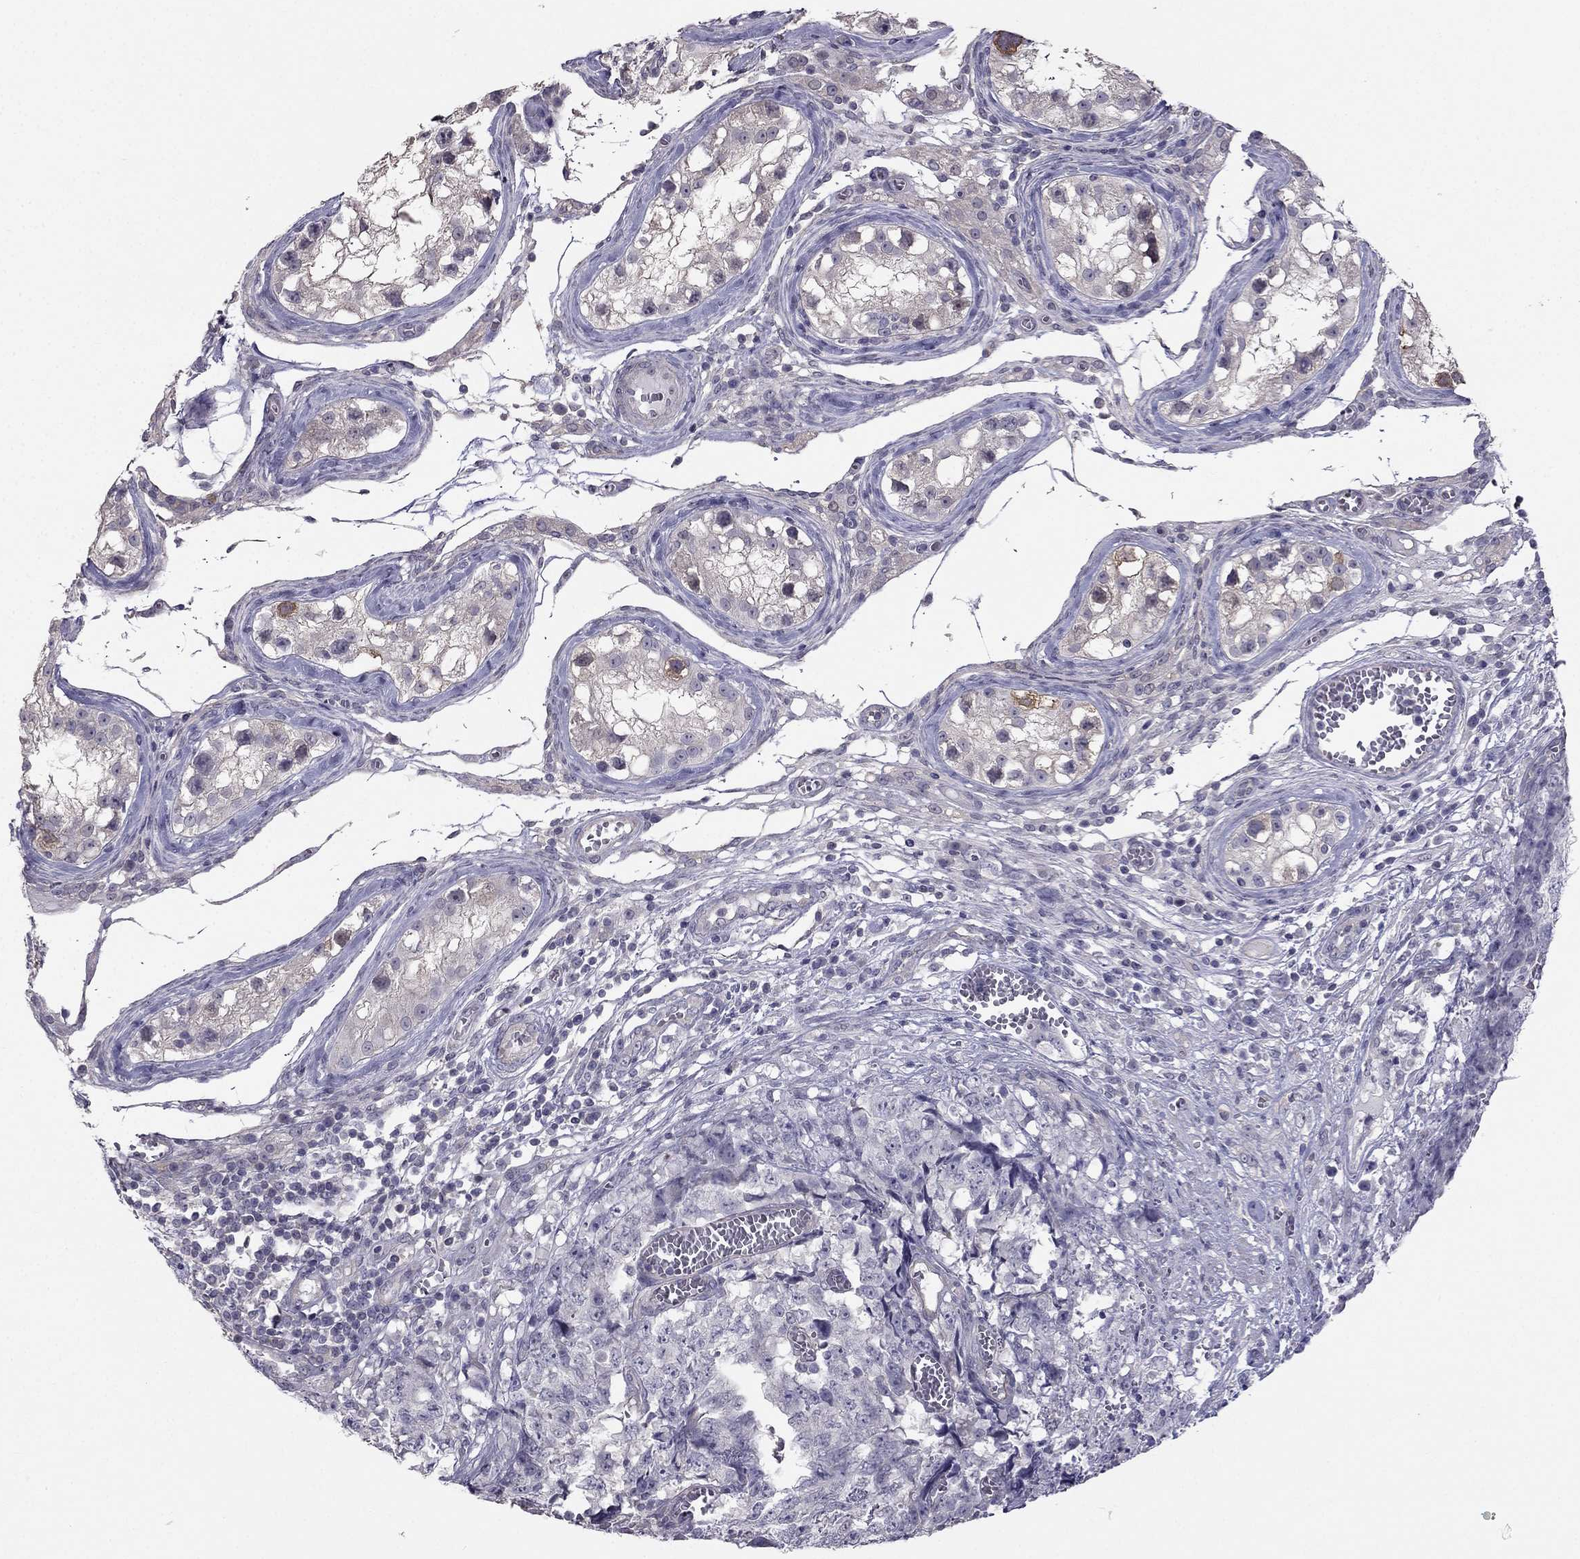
{"staining": {"intensity": "negative", "quantity": "none", "location": "none"}, "tissue": "testis cancer", "cell_type": "Tumor cells", "image_type": "cancer", "snomed": [{"axis": "morphology", "description": "Carcinoma, Embryonal, NOS"}, {"axis": "topography", "description": "Testis"}], "caption": "Photomicrograph shows no significant protein staining in tumor cells of embryonal carcinoma (testis).", "gene": "HSFX1", "patient": {"sex": "male", "age": 23}}